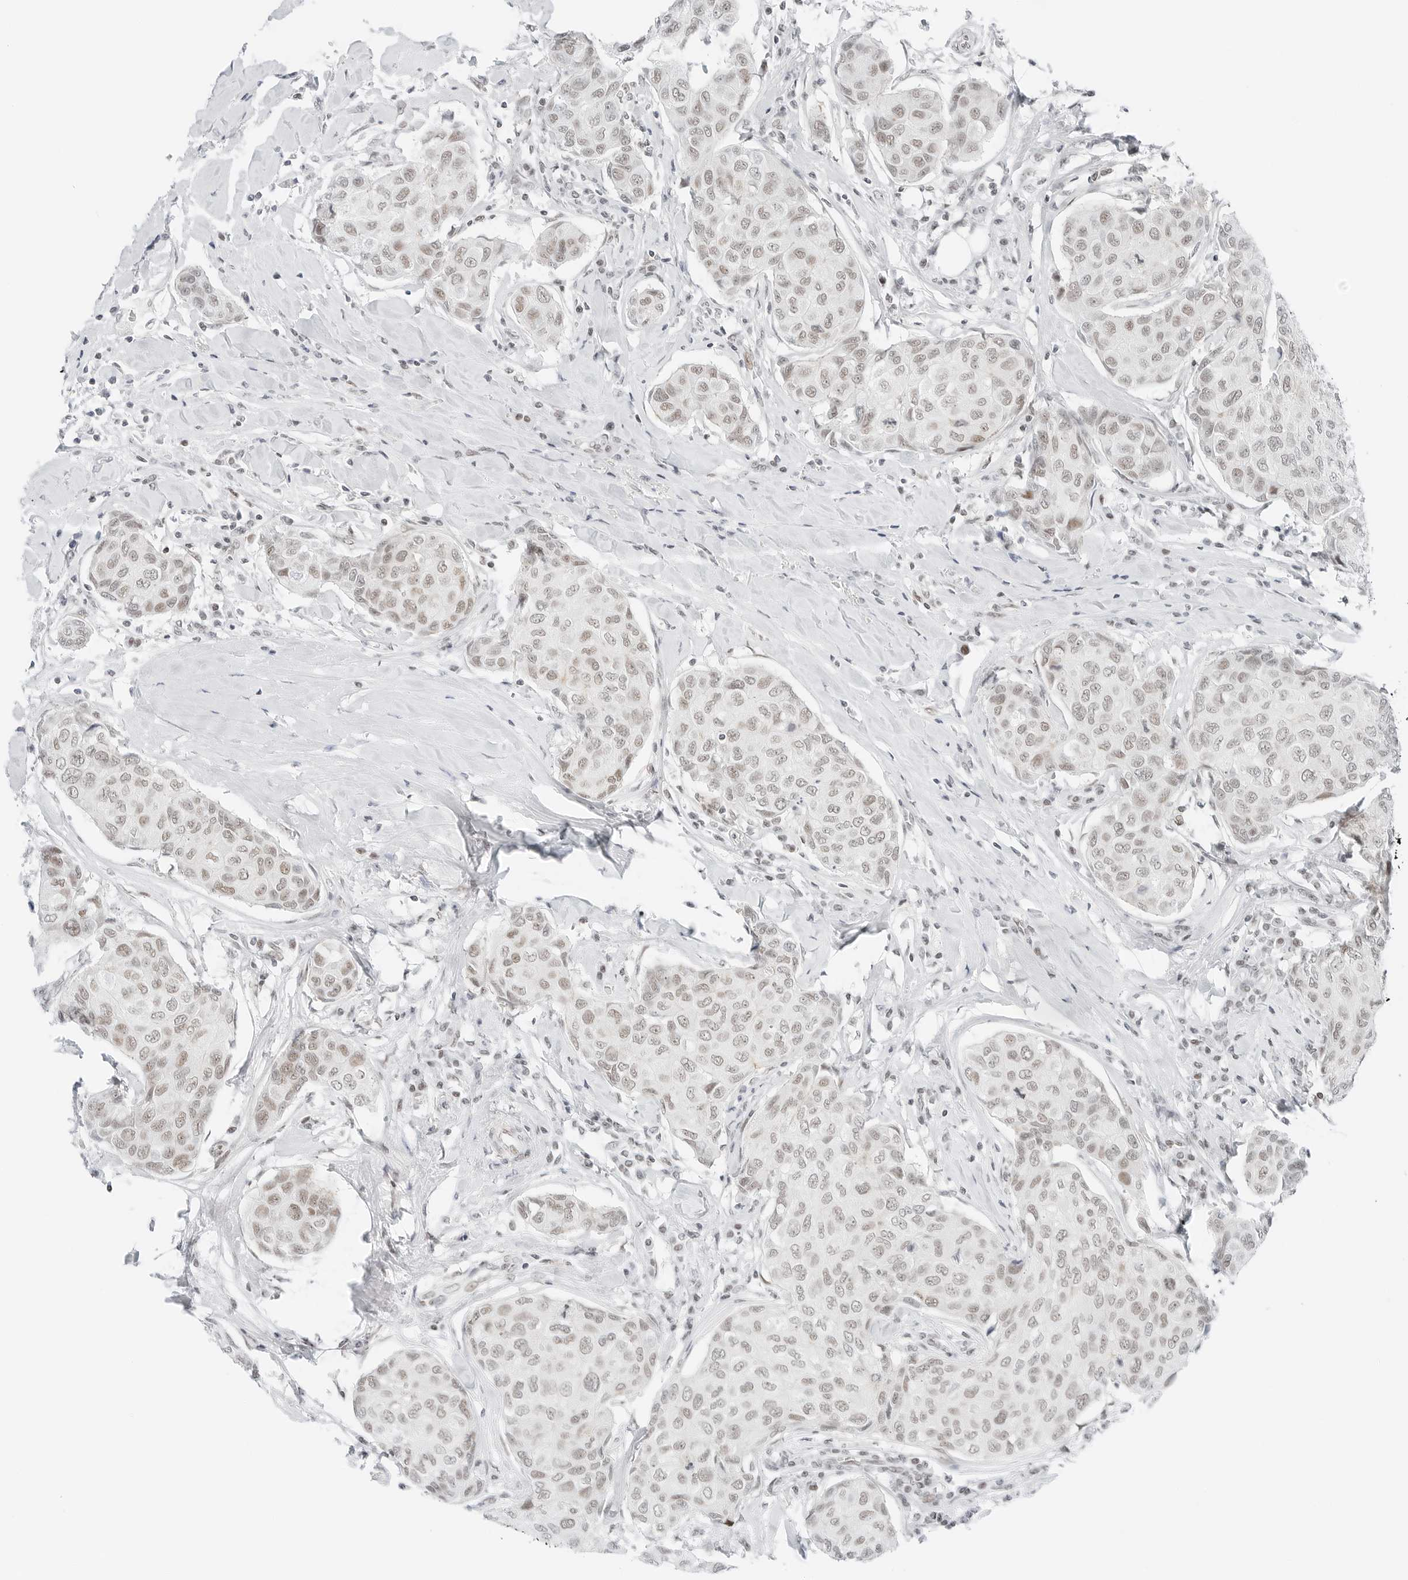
{"staining": {"intensity": "weak", "quantity": "25%-75%", "location": "nuclear"}, "tissue": "breast cancer", "cell_type": "Tumor cells", "image_type": "cancer", "snomed": [{"axis": "morphology", "description": "Duct carcinoma"}, {"axis": "topography", "description": "Breast"}], "caption": "The photomicrograph displays staining of infiltrating ductal carcinoma (breast), revealing weak nuclear protein staining (brown color) within tumor cells.", "gene": "CRTC2", "patient": {"sex": "female", "age": 80}}